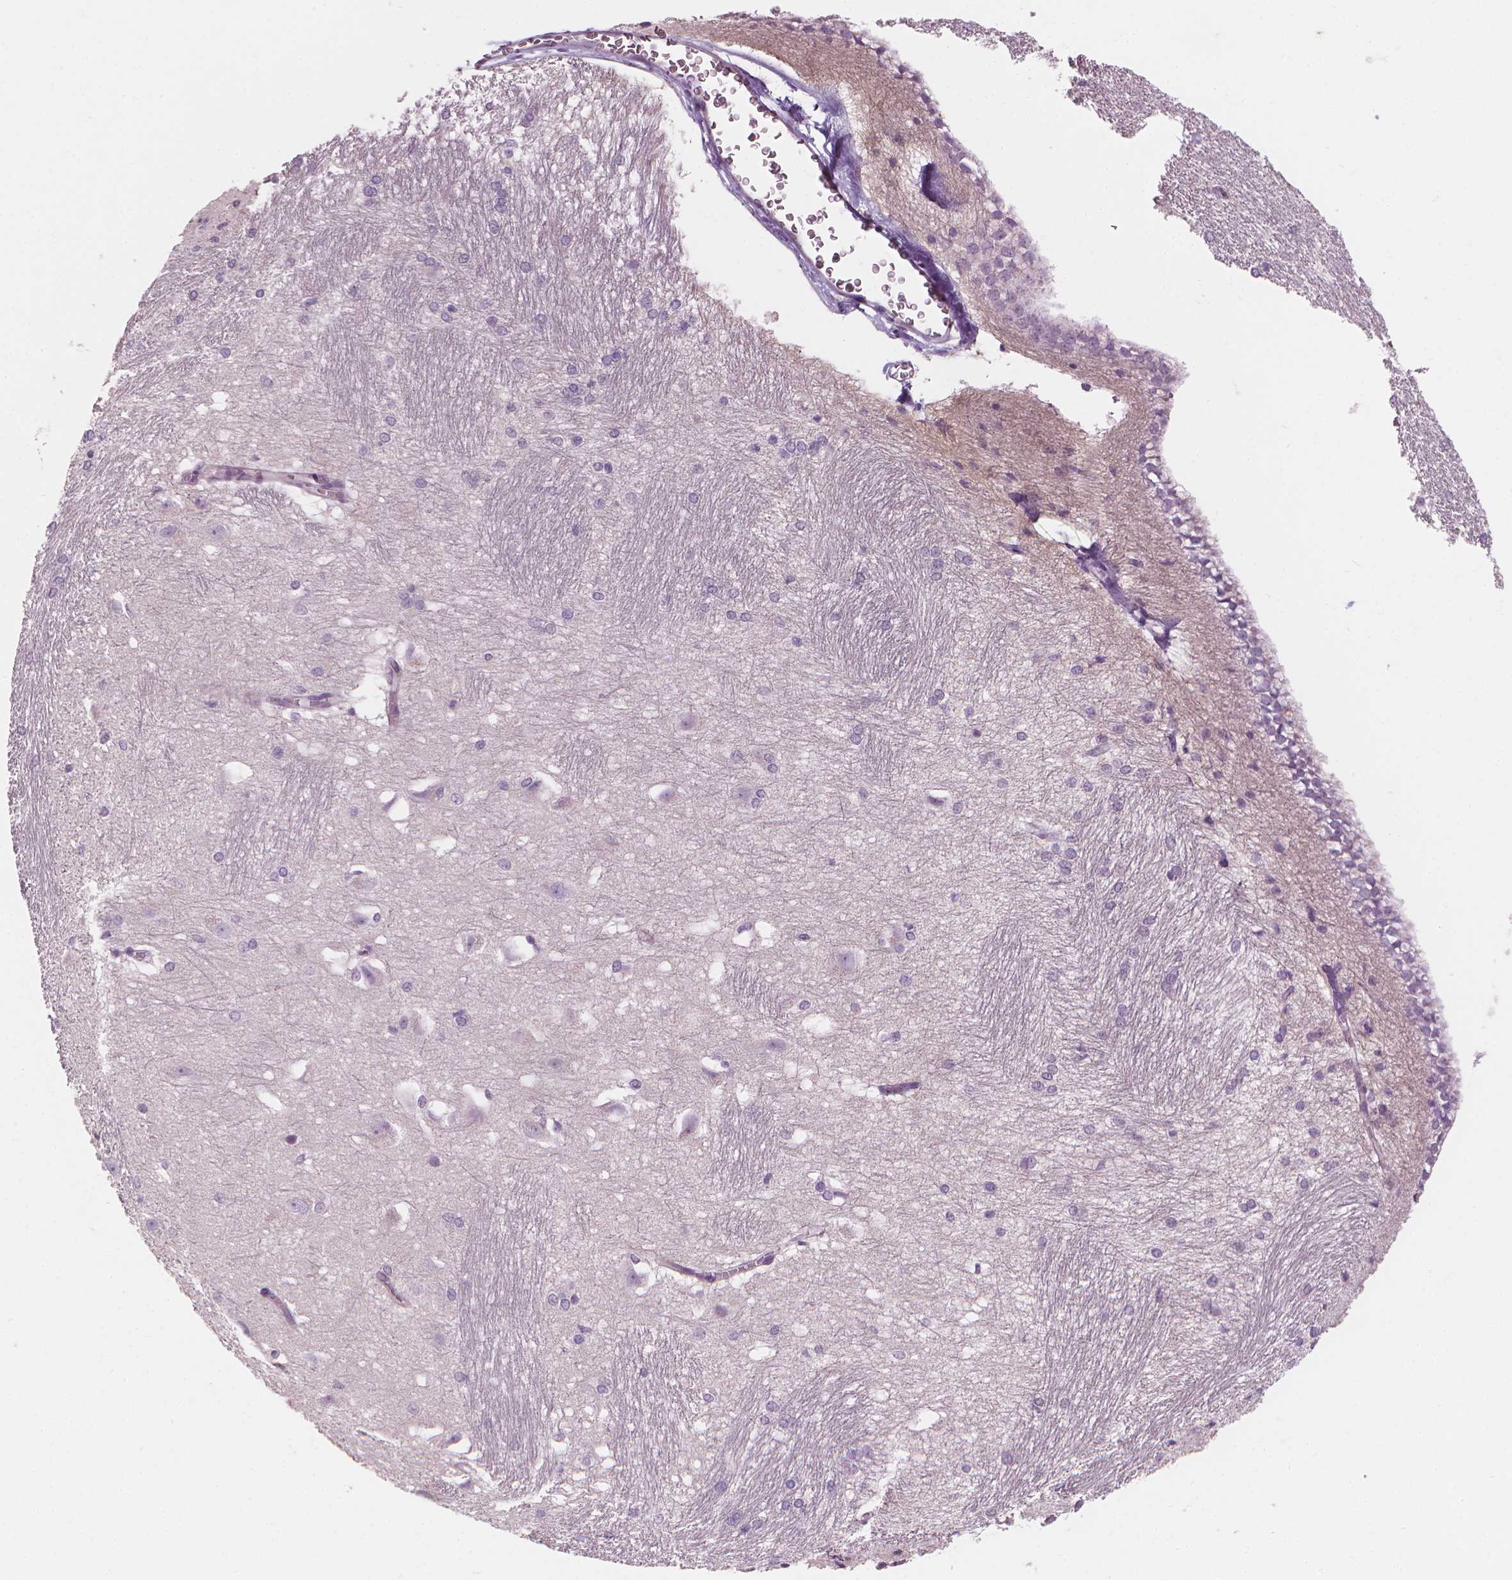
{"staining": {"intensity": "negative", "quantity": "none", "location": "none"}, "tissue": "hippocampus", "cell_type": "Glial cells", "image_type": "normal", "snomed": [{"axis": "morphology", "description": "Normal tissue, NOS"}, {"axis": "topography", "description": "Cerebral cortex"}, {"axis": "topography", "description": "Hippocampus"}], "caption": "Immunohistochemistry micrograph of unremarkable human hippocampus stained for a protein (brown), which displays no expression in glial cells.", "gene": "SAXO2", "patient": {"sex": "female", "age": 19}}